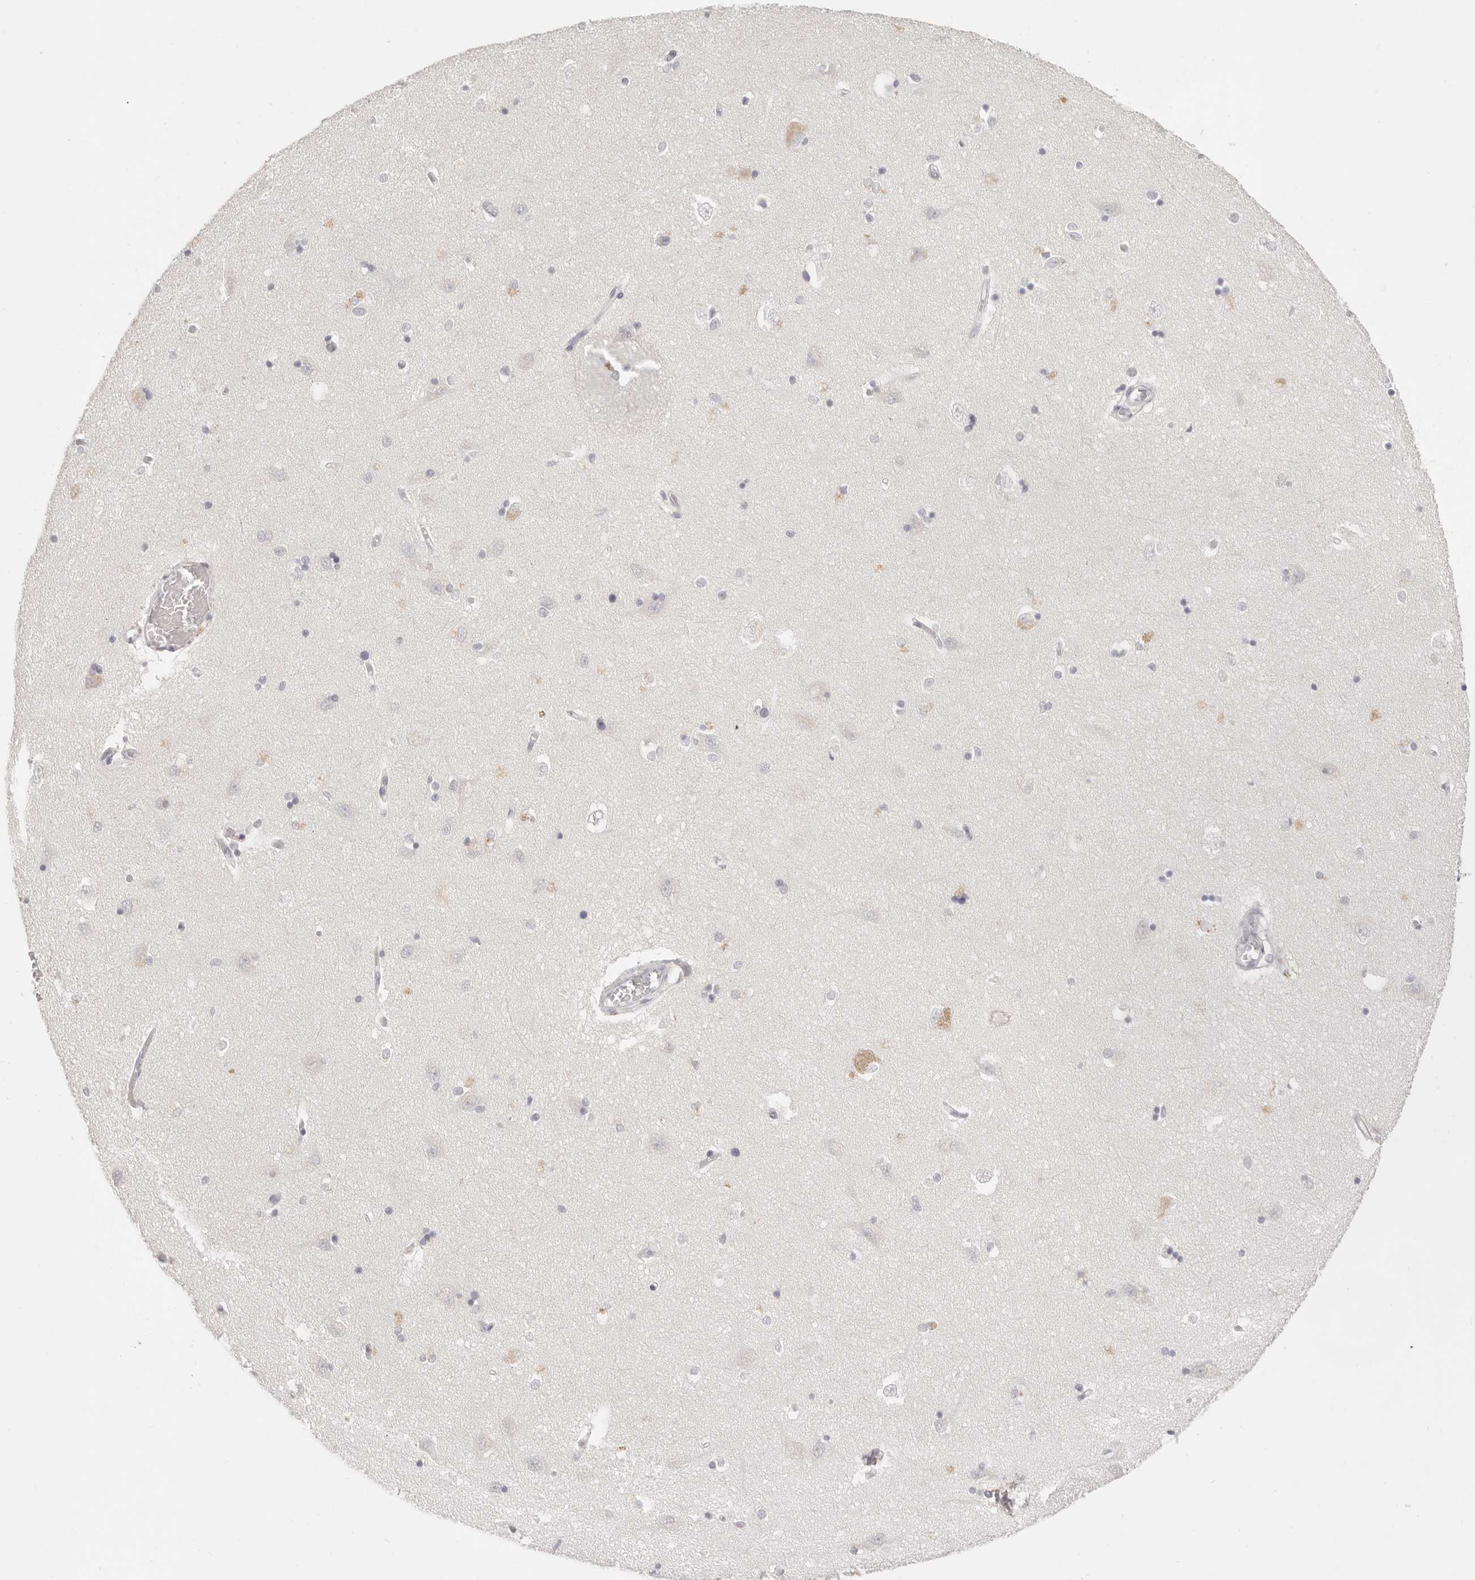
{"staining": {"intensity": "negative", "quantity": "none", "location": "none"}, "tissue": "hippocampus", "cell_type": "Glial cells", "image_type": "normal", "snomed": [{"axis": "morphology", "description": "Normal tissue, NOS"}, {"axis": "topography", "description": "Hippocampus"}], "caption": "DAB immunohistochemical staining of unremarkable human hippocampus reveals no significant positivity in glial cells. (Brightfield microscopy of DAB (3,3'-diaminobenzidine) immunohistochemistry at high magnification).", "gene": "EPCAM", "patient": {"sex": "male", "age": 45}}